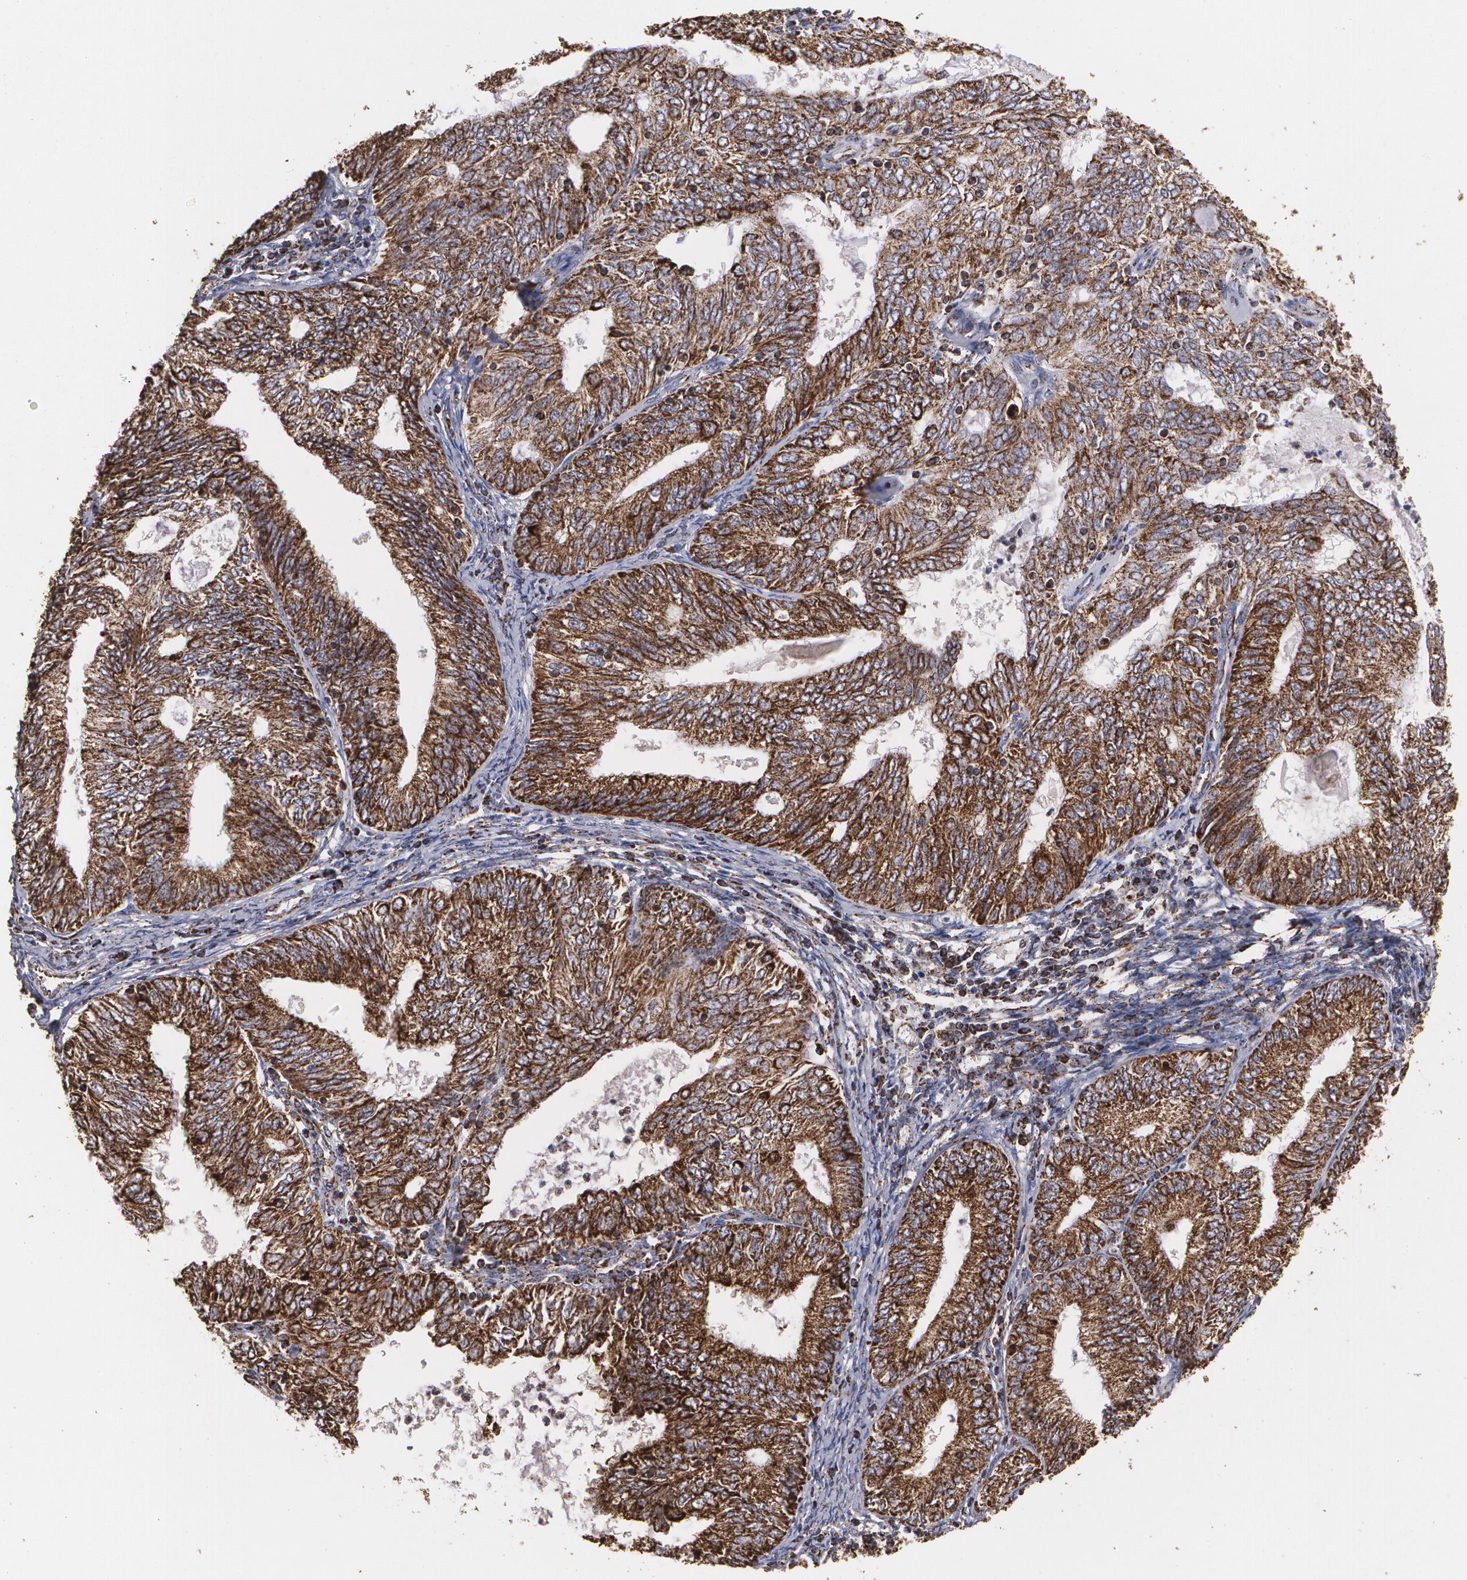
{"staining": {"intensity": "strong", "quantity": ">75%", "location": "cytoplasmic/membranous"}, "tissue": "endometrial cancer", "cell_type": "Tumor cells", "image_type": "cancer", "snomed": [{"axis": "morphology", "description": "Adenocarcinoma, NOS"}, {"axis": "topography", "description": "Endometrium"}], "caption": "An immunohistochemistry micrograph of neoplastic tissue is shown. Protein staining in brown highlights strong cytoplasmic/membranous positivity in endometrial cancer within tumor cells.", "gene": "HSPD1", "patient": {"sex": "female", "age": 69}}